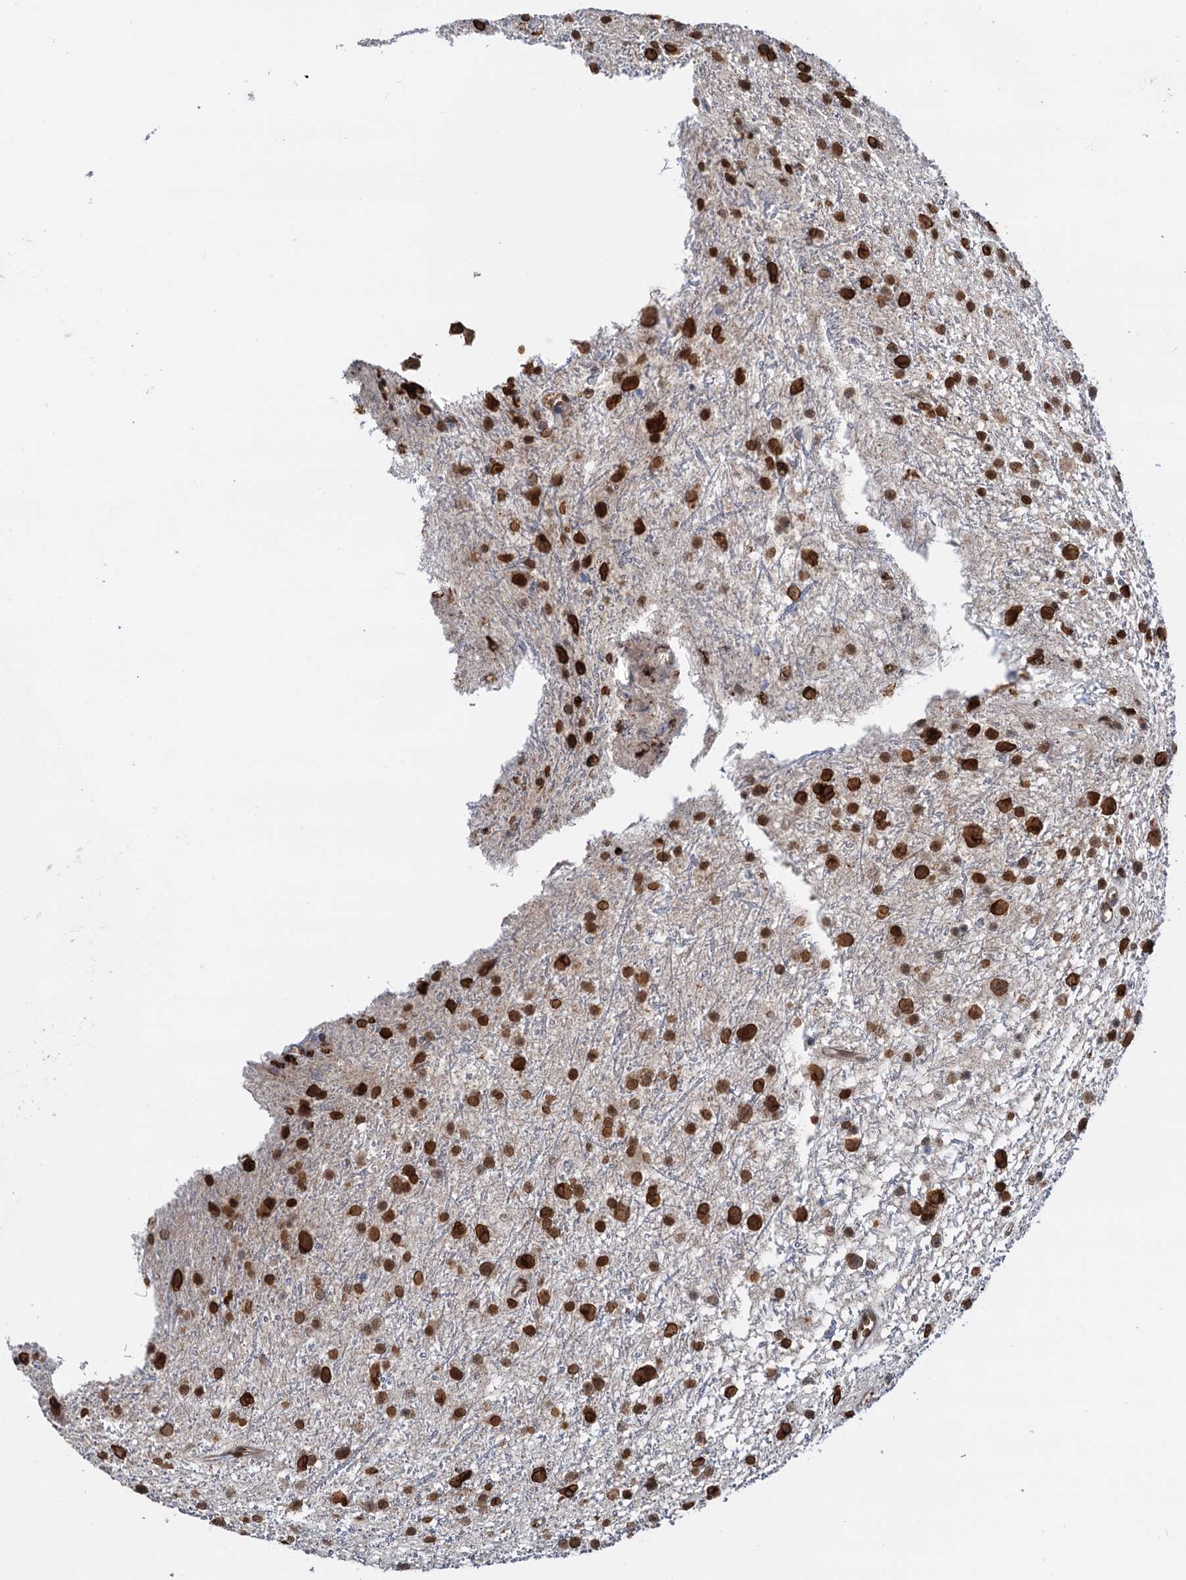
{"staining": {"intensity": "strong", "quantity": ">75%", "location": "nuclear"}, "tissue": "glioma", "cell_type": "Tumor cells", "image_type": "cancer", "snomed": [{"axis": "morphology", "description": "Glioma, malignant, Low grade"}, {"axis": "topography", "description": "Cerebral cortex"}], "caption": "This micrograph reveals immunohistochemistry staining of human malignant glioma (low-grade), with high strong nuclear expression in about >75% of tumor cells.", "gene": "ZC3H13", "patient": {"sex": "female", "age": 39}}